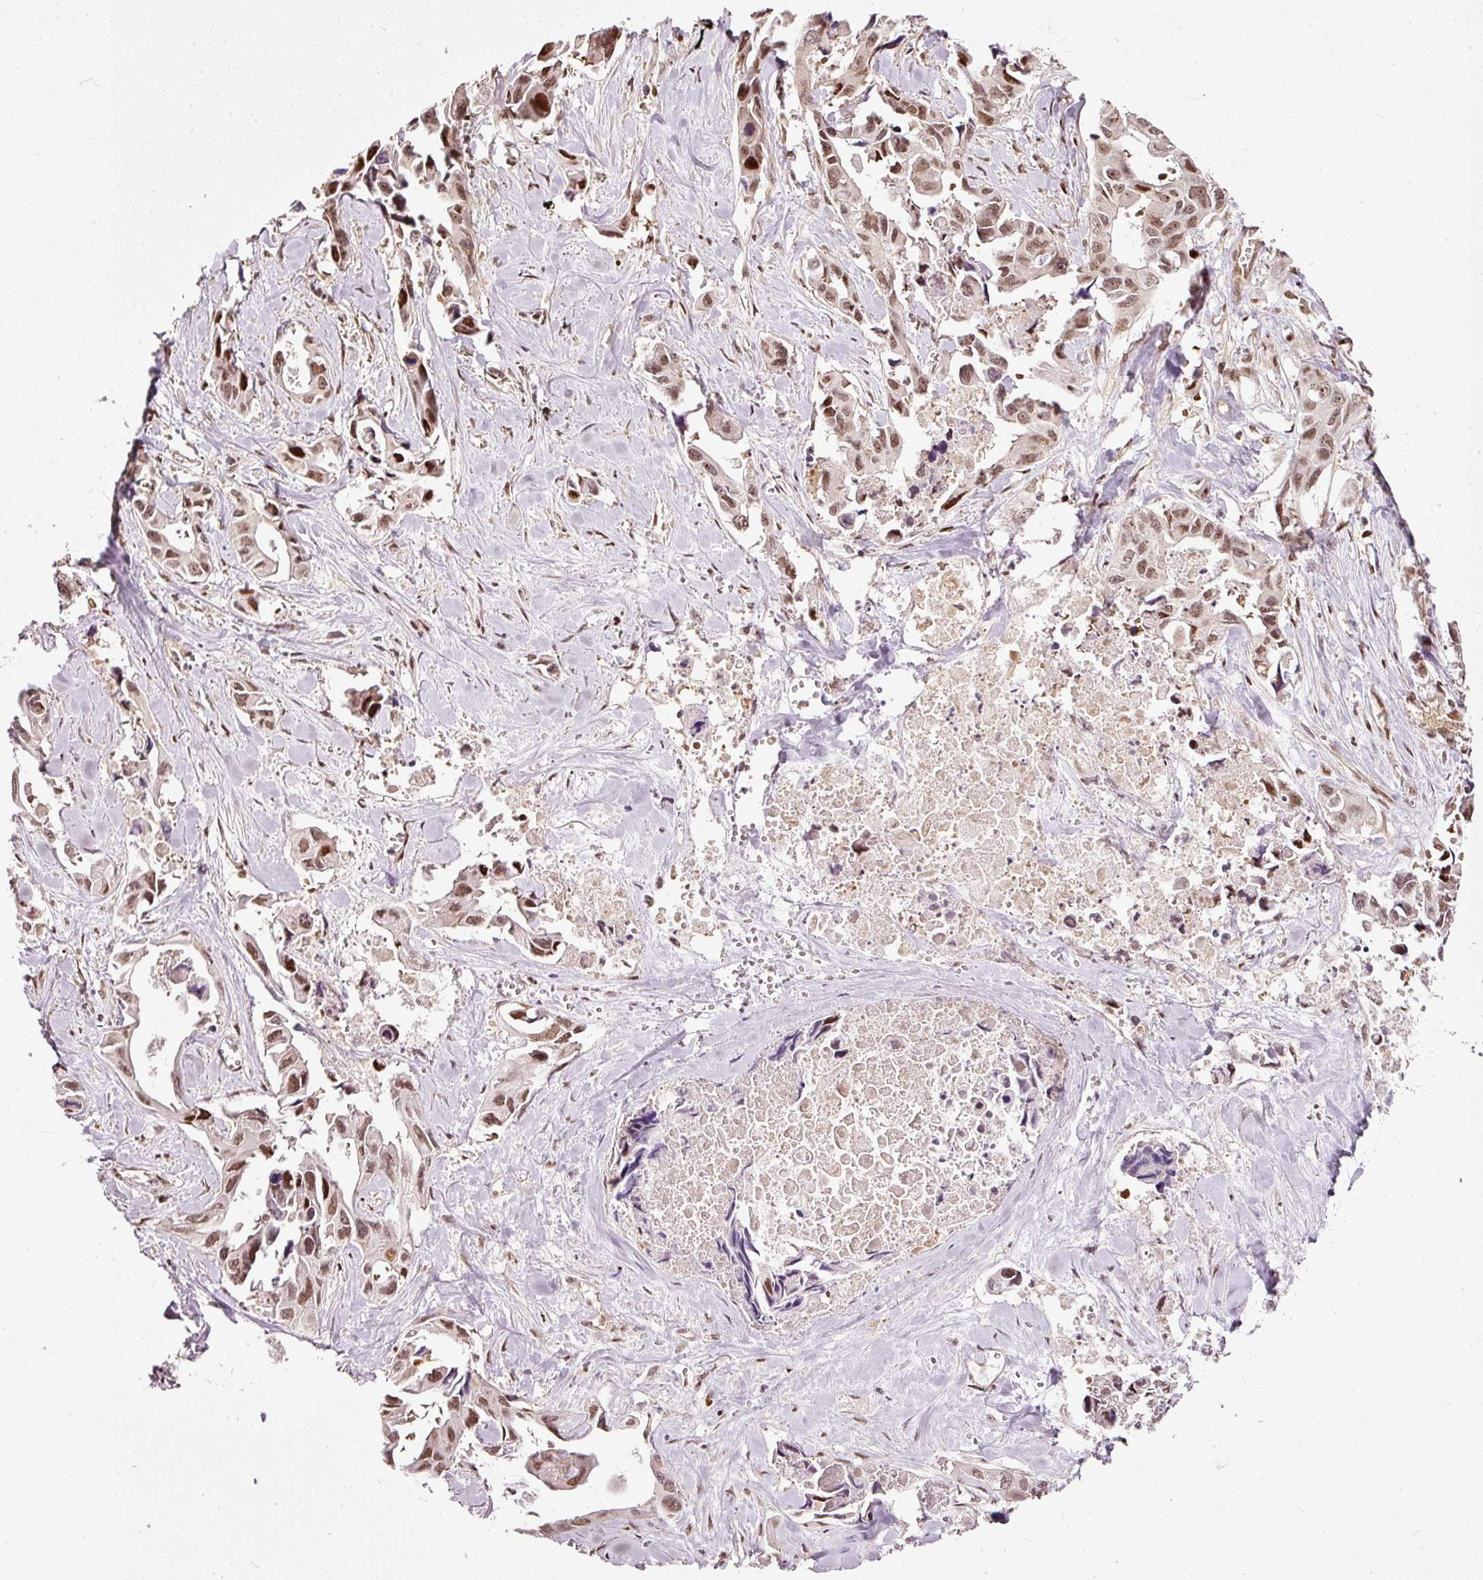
{"staining": {"intensity": "moderate", "quantity": ">75%", "location": "nuclear"}, "tissue": "lung cancer", "cell_type": "Tumor cells", "image_type": "cancer", "snomed": [{"axis": "morphology", "description": "Adenocarcinoma, NOS"}, {"axis": "topography", "description": "Lung"}], "caption": "Approximately >75% of tumor cells in lung cancer demonstrate moderate nuclear protein staining as visualized by brown immunohistochemical staining.", "gene": "ZNF778", "patient": {"sex": "male", "age": 64}}